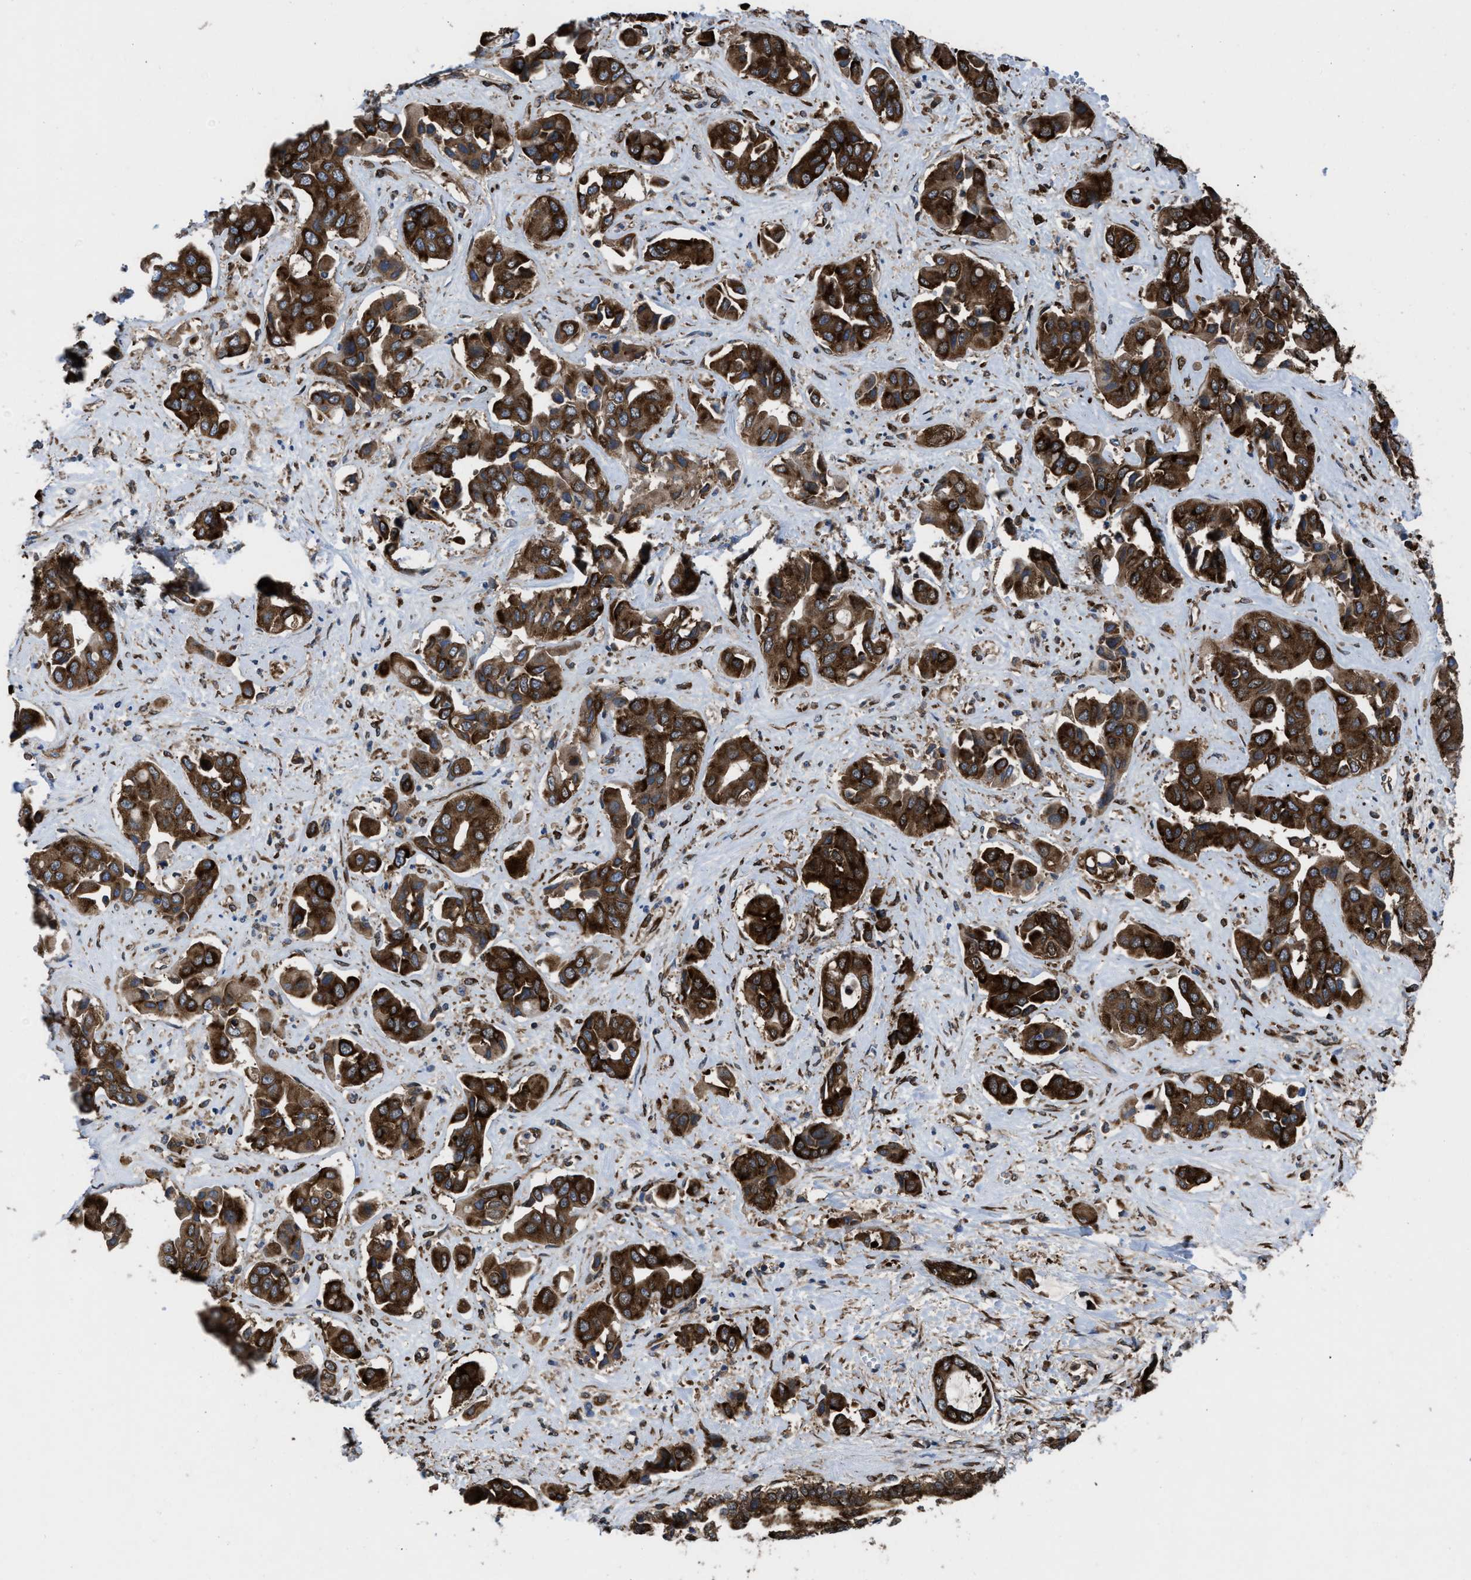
{"staining": {"intensity": "strong", "quantity": ">75%", "location": "cytoplasmic/membranous"}, "tissue": "liver cancer", "cell_type": "Tumor cells", "image_type": "cancer", "snomed": [{"axis": "morphology", "description": "Cholangiocarcinoma"}, {"axis": "topography", "description": "Liver"}], "caption": "A micrograph showing strong cytoplasmic/membranous positivity in approximately >75% of tumor cells in liver cholangiocarcinoma, as visualized by brown immunohistochemical staining.", "gene": "CAPRIN1", "patient": {"sex": "female", "age": 52}}